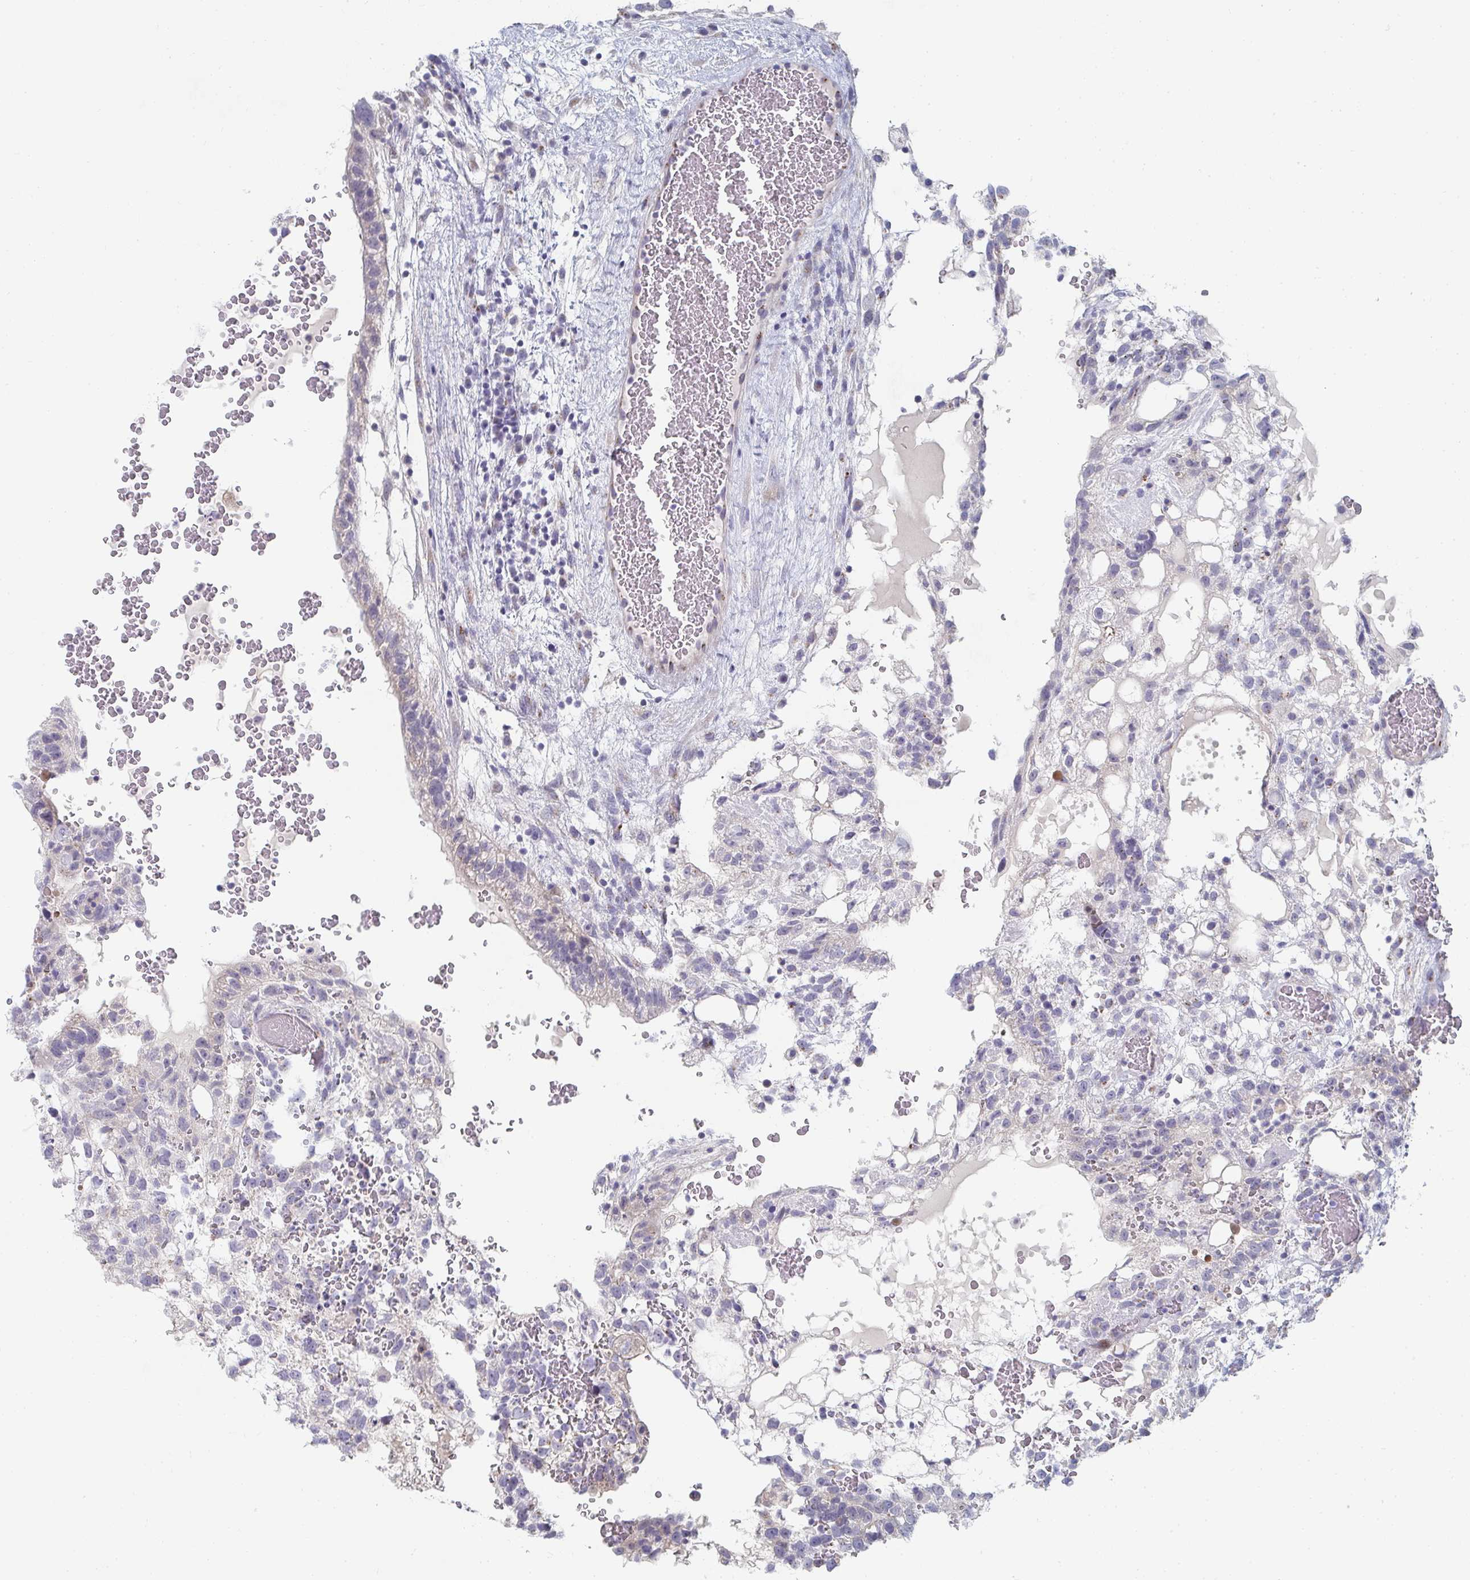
{"staining": {"intensity": "negative", "quantity": "none", "location": "none"}, "tissue": "testis cancer", "cell_type": "Tumor cells", "image_type": "cancer", "snomed": [{"axis": "morphology", "description": "Normal tissue, NOS"}, {"axis": "morphology", "description": "Carcinoma, Embryonal, NOS"}, {"axis": "topography", "description": "Testis"}], "caption": "The micrograph exhibits no staining of tumor cells in testis cancer.", "gene": "PSMG1", "patient": {"sex": "male", "age": 32}}